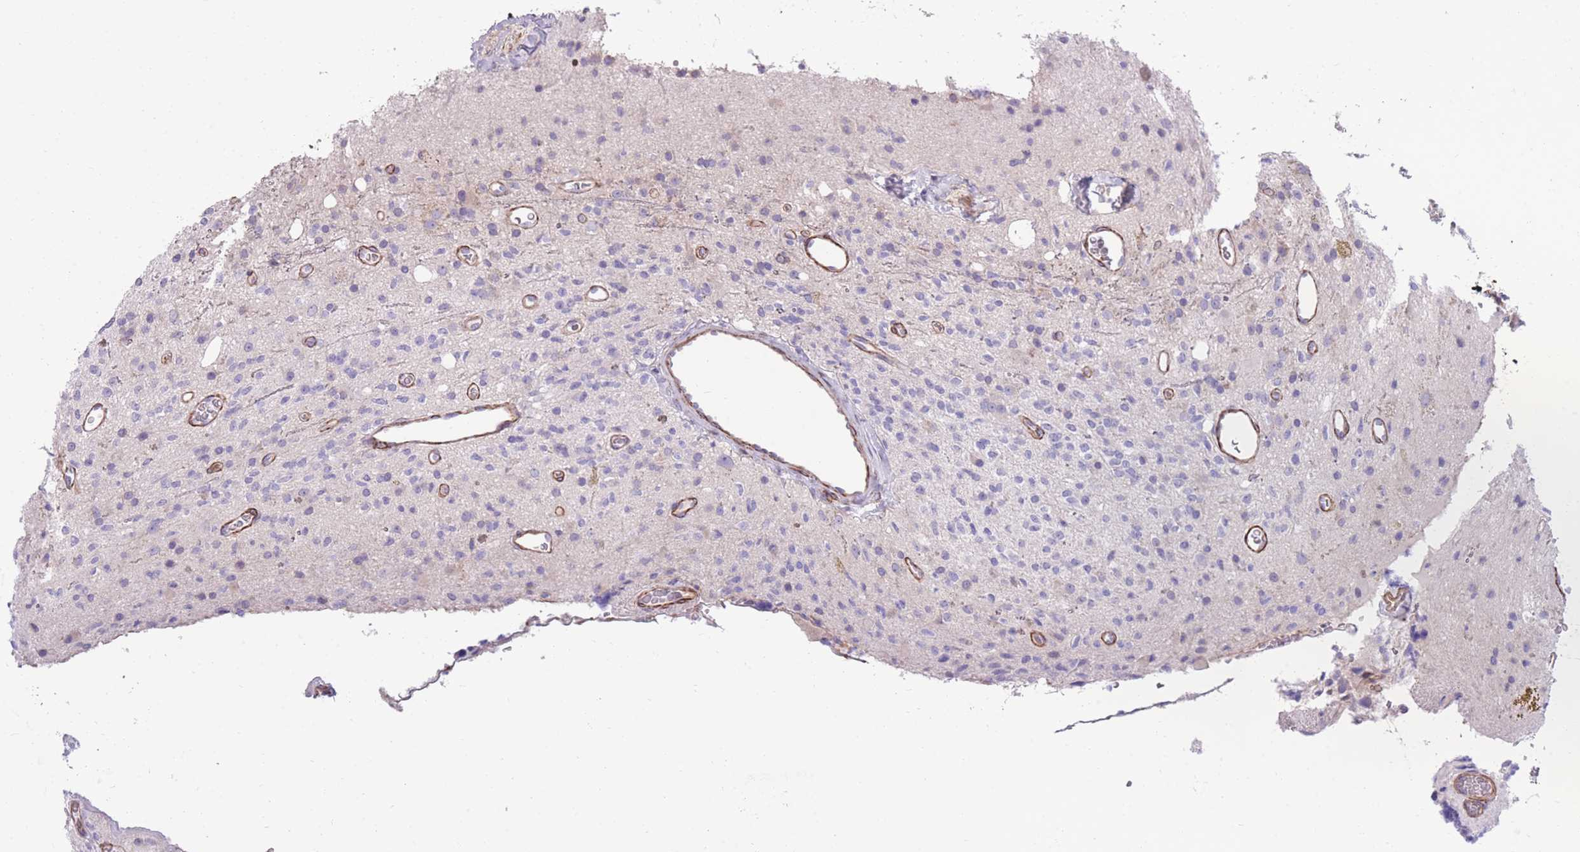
{"staining": {"intensity": "negative", "quantity": "none", "location": "none"}, "tissue": "glioma", "cell_type": "Tumor cells", "image_type": "cancer", "snomed": [{"axis": "morphology", "description": "Glioma, malignant, High grade"}, {"axis": "topography", "description": "Brain"}], "caption": "This is a image of IHC staining of malignant high-grade glioma, which shows no expression in tumor cells. Nuclei are stained in blue.", "gene": "RGS11", "patient": {"sex": "male", "age": 34}}